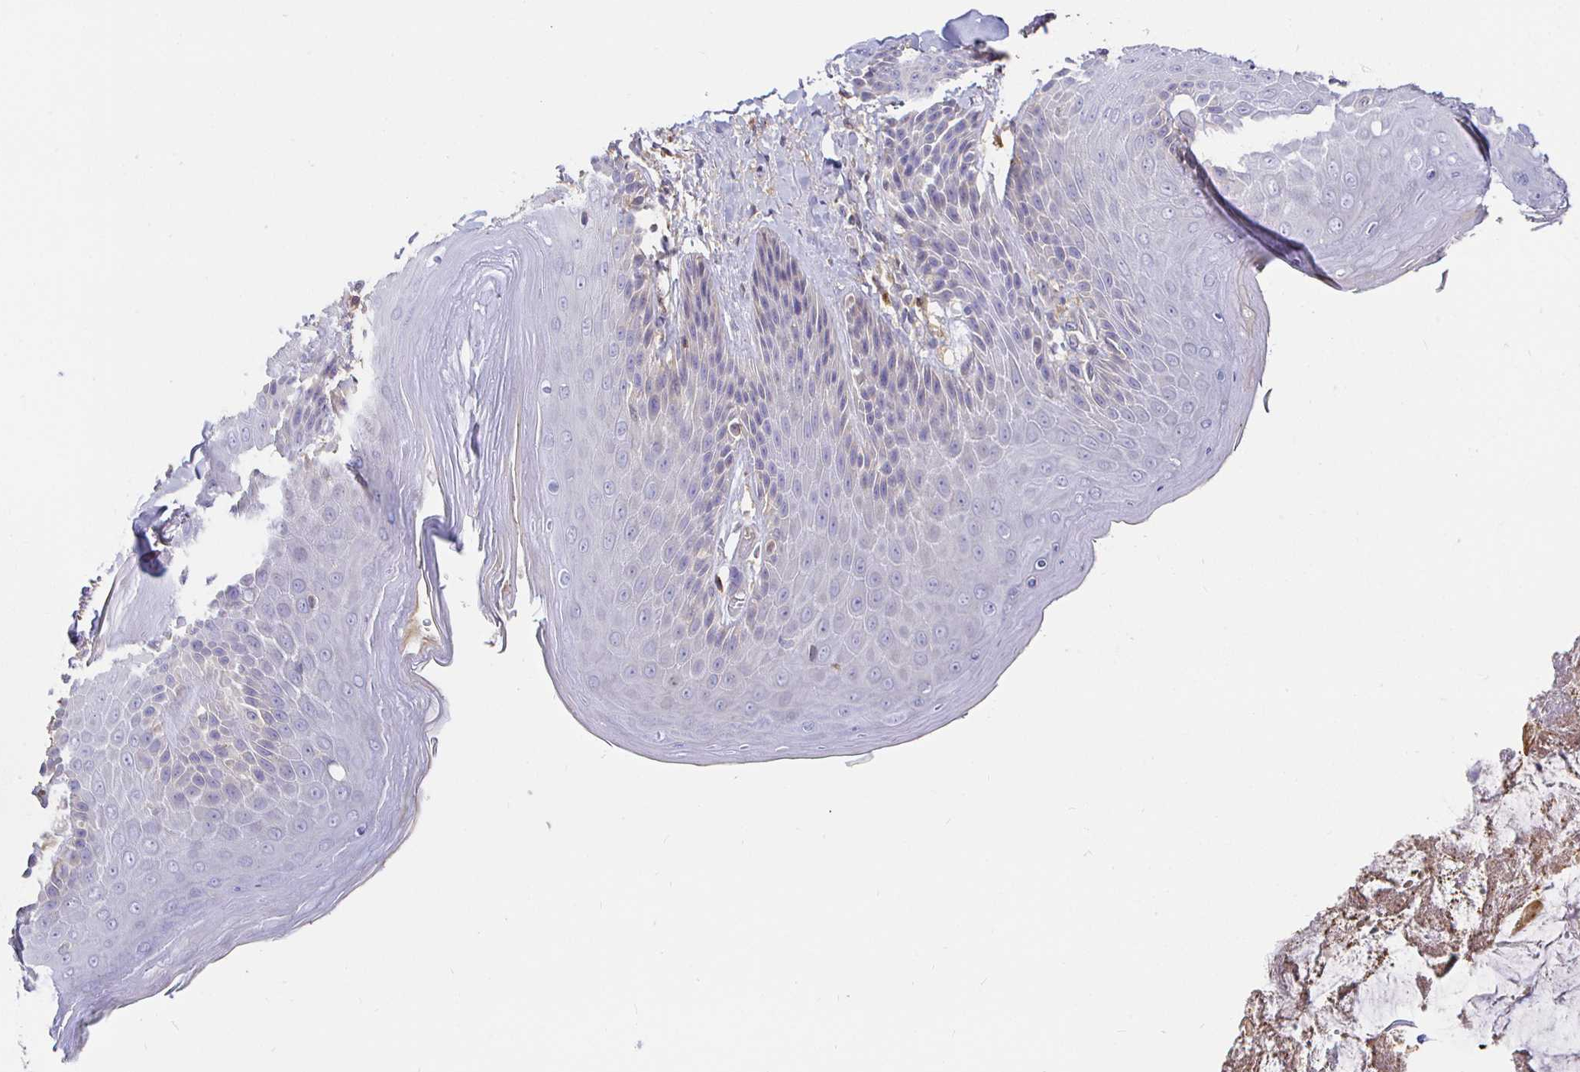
{"staining": {"intensity": "negative", "quantity": "none", "location": "none"}, "tissue": "skin", "cell_type": "Epidermal cells", "image_type": "normal", "snomed": [{"axis": "morphology", "description": "Normal tissue, NOS"}, {"axis": "topography", "description": "Anal"}, {"axis": "topography", "description": "Peripheral nerve tissue"}], "caption": "Epidermal cells show no significant positivity in benign skin.", "gene": "CXCR3", "patient": {"sex": "male", "age": 51}}